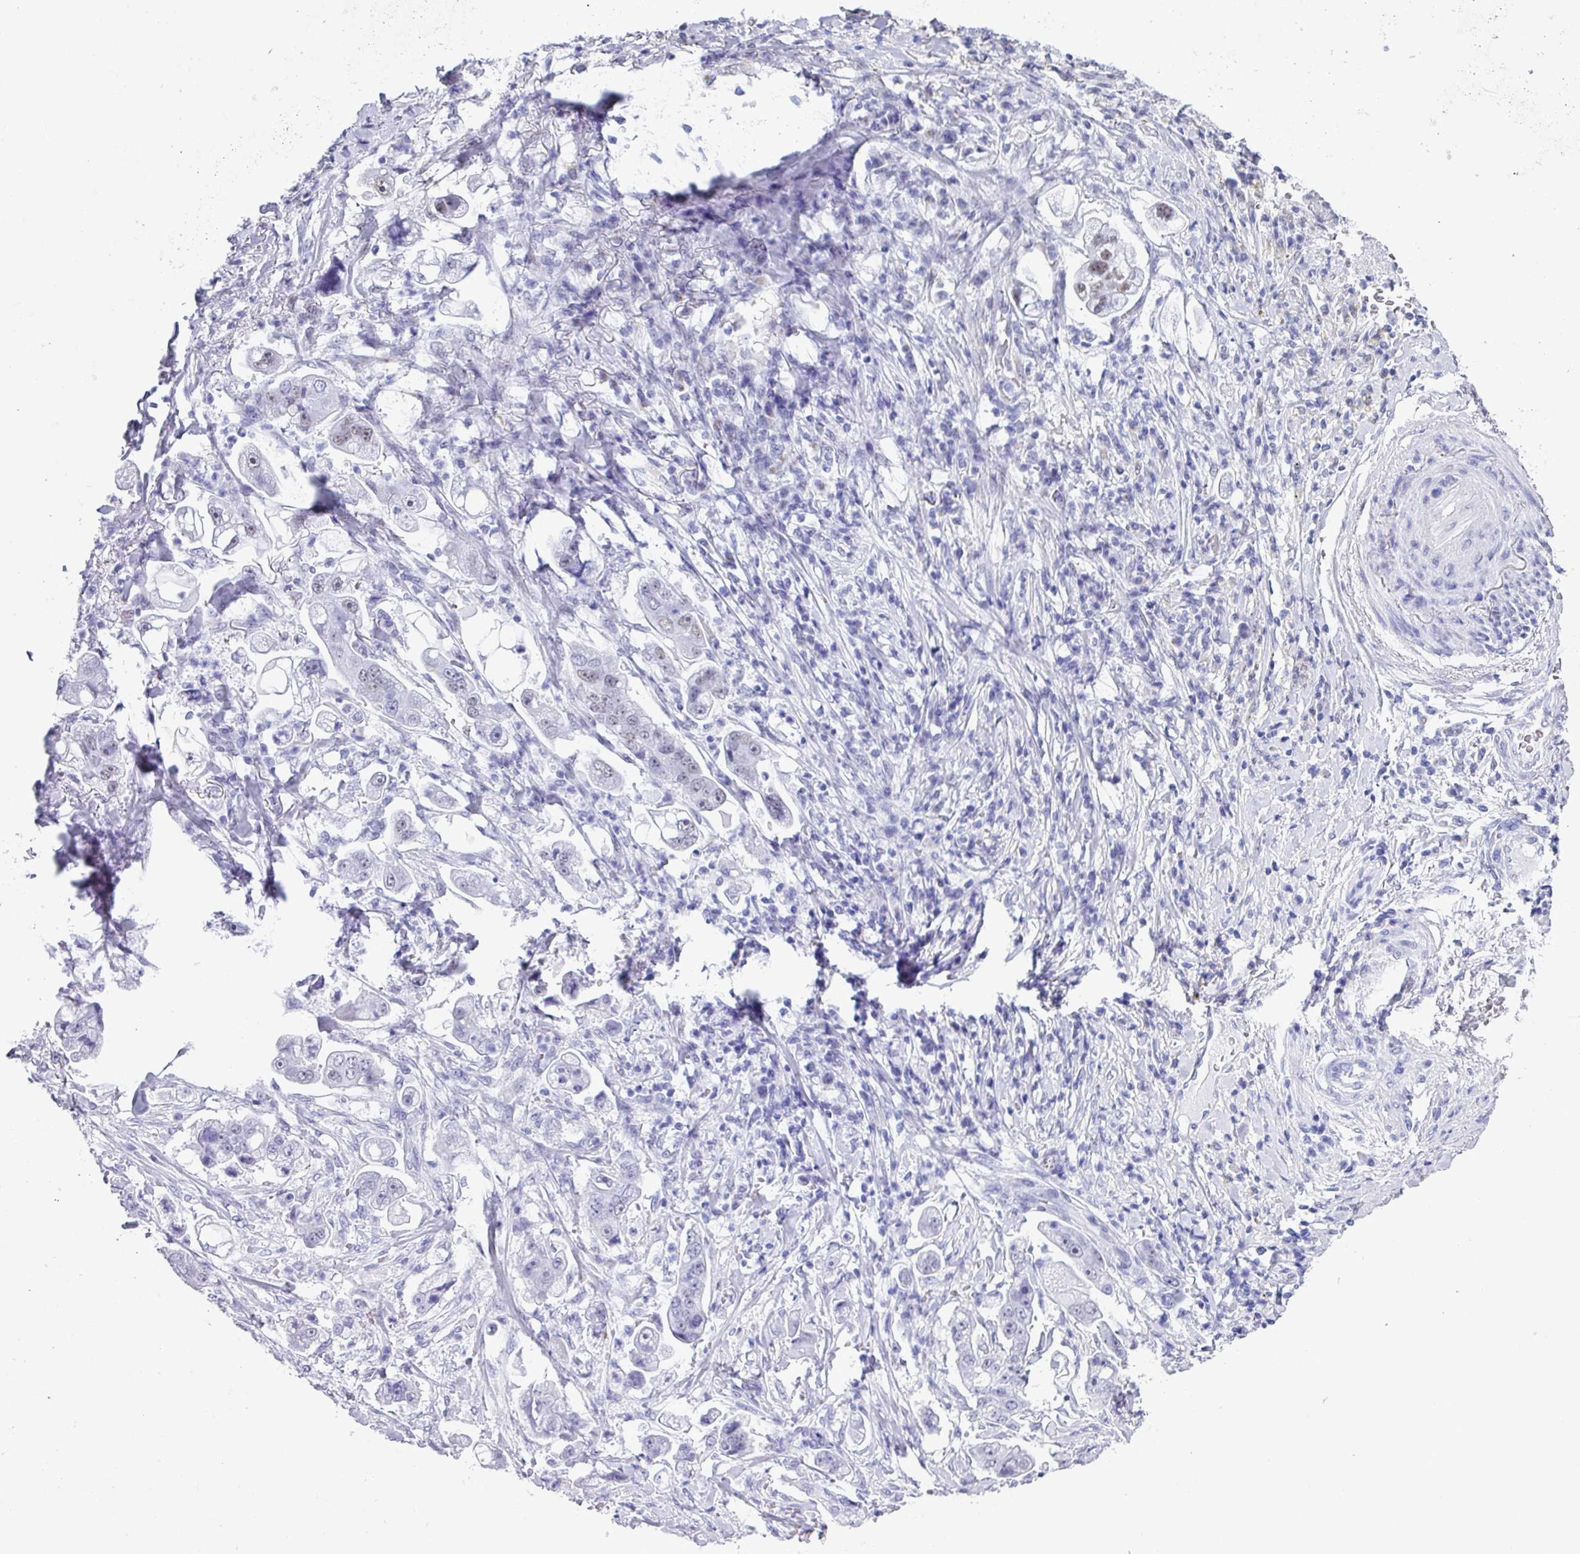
{"staining": {"intensity": "negative", "quantity": "none", "location": "none"}, "tissue": "stomach cancer", "cell_type": "Tumor cells", "image_type": "cancer", "snomed": [{"axis": "morphology", "description": "Adenocarcinoma, NOS"}, {"axis": "topography", "description": "Stomach"}], "caption": "DAB immunohistochemical staining of stomach cancer (adenocarcinoma) shows no significant expression in tumor cells. (Stains: DAB (3,3'-diaminobenzidine) immunohistochemistry with hematoxylin counter stain, Microscopy: brightfield microscopy at high magnification).", "gene": "PUF60", "patient": {"sex": "male", "age": 62}}